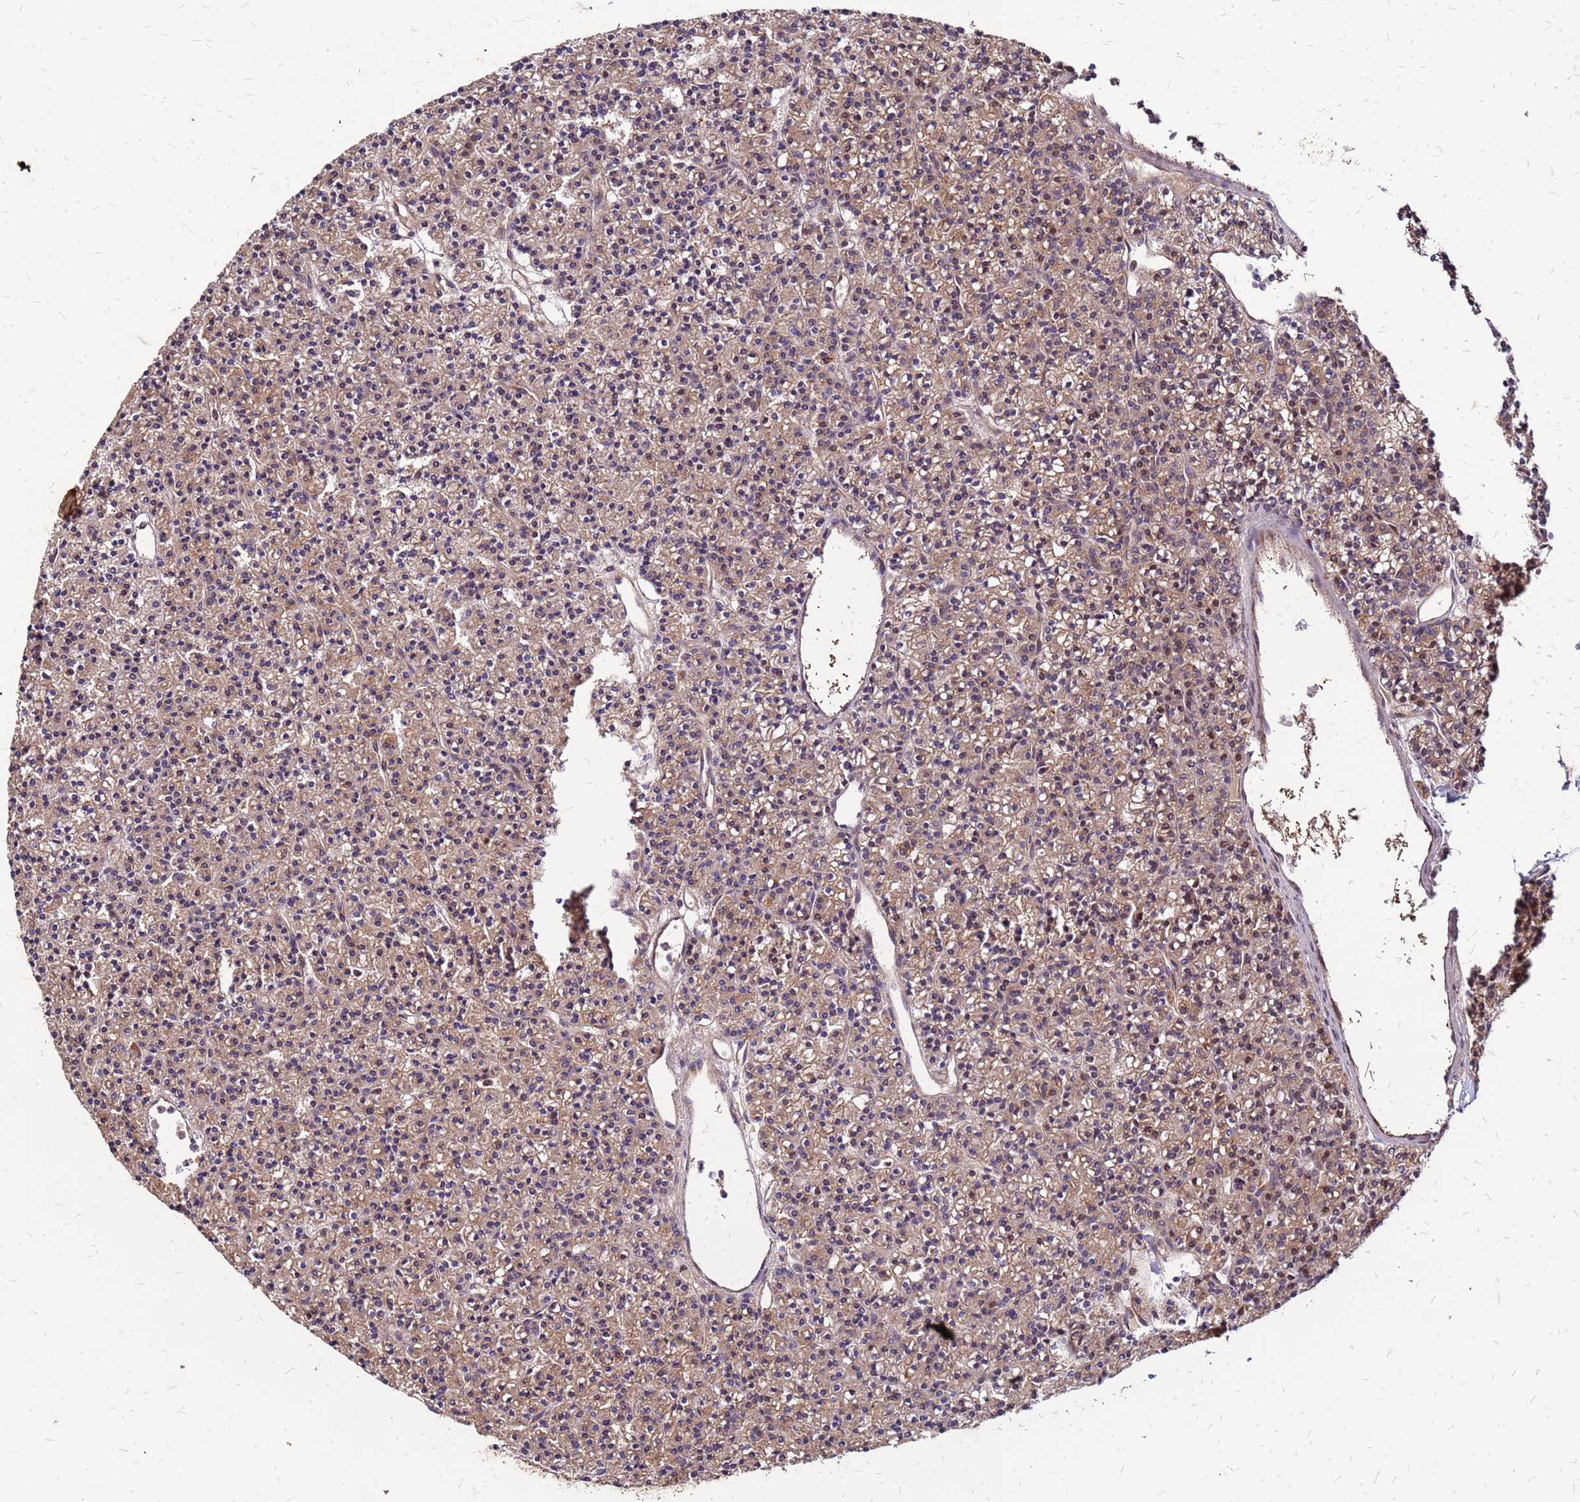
{"staining": {"intensity": "weak", "quantity": ">75%", "location": "cytoplasmic/membranous"}, "tissue": "parathyroid gland", "cell_type": "Glandular cells", "image_type": "normal", "snomed": [{"axis": "morphology", "description": "Normal tissue, NOS"}, {"axis": "topography", "description": "Parathyroid gland"}], "caption": "This image displays normal parathyroid gland stained with immunohistochemistry to label a protein in brown. The cytoplasmic/membranous of glandular cells show weak positivity for the protein. Nuclei are counter-stained blue.", "gene": "VMO1", "patient": {"sex": "female", "age": 45}}